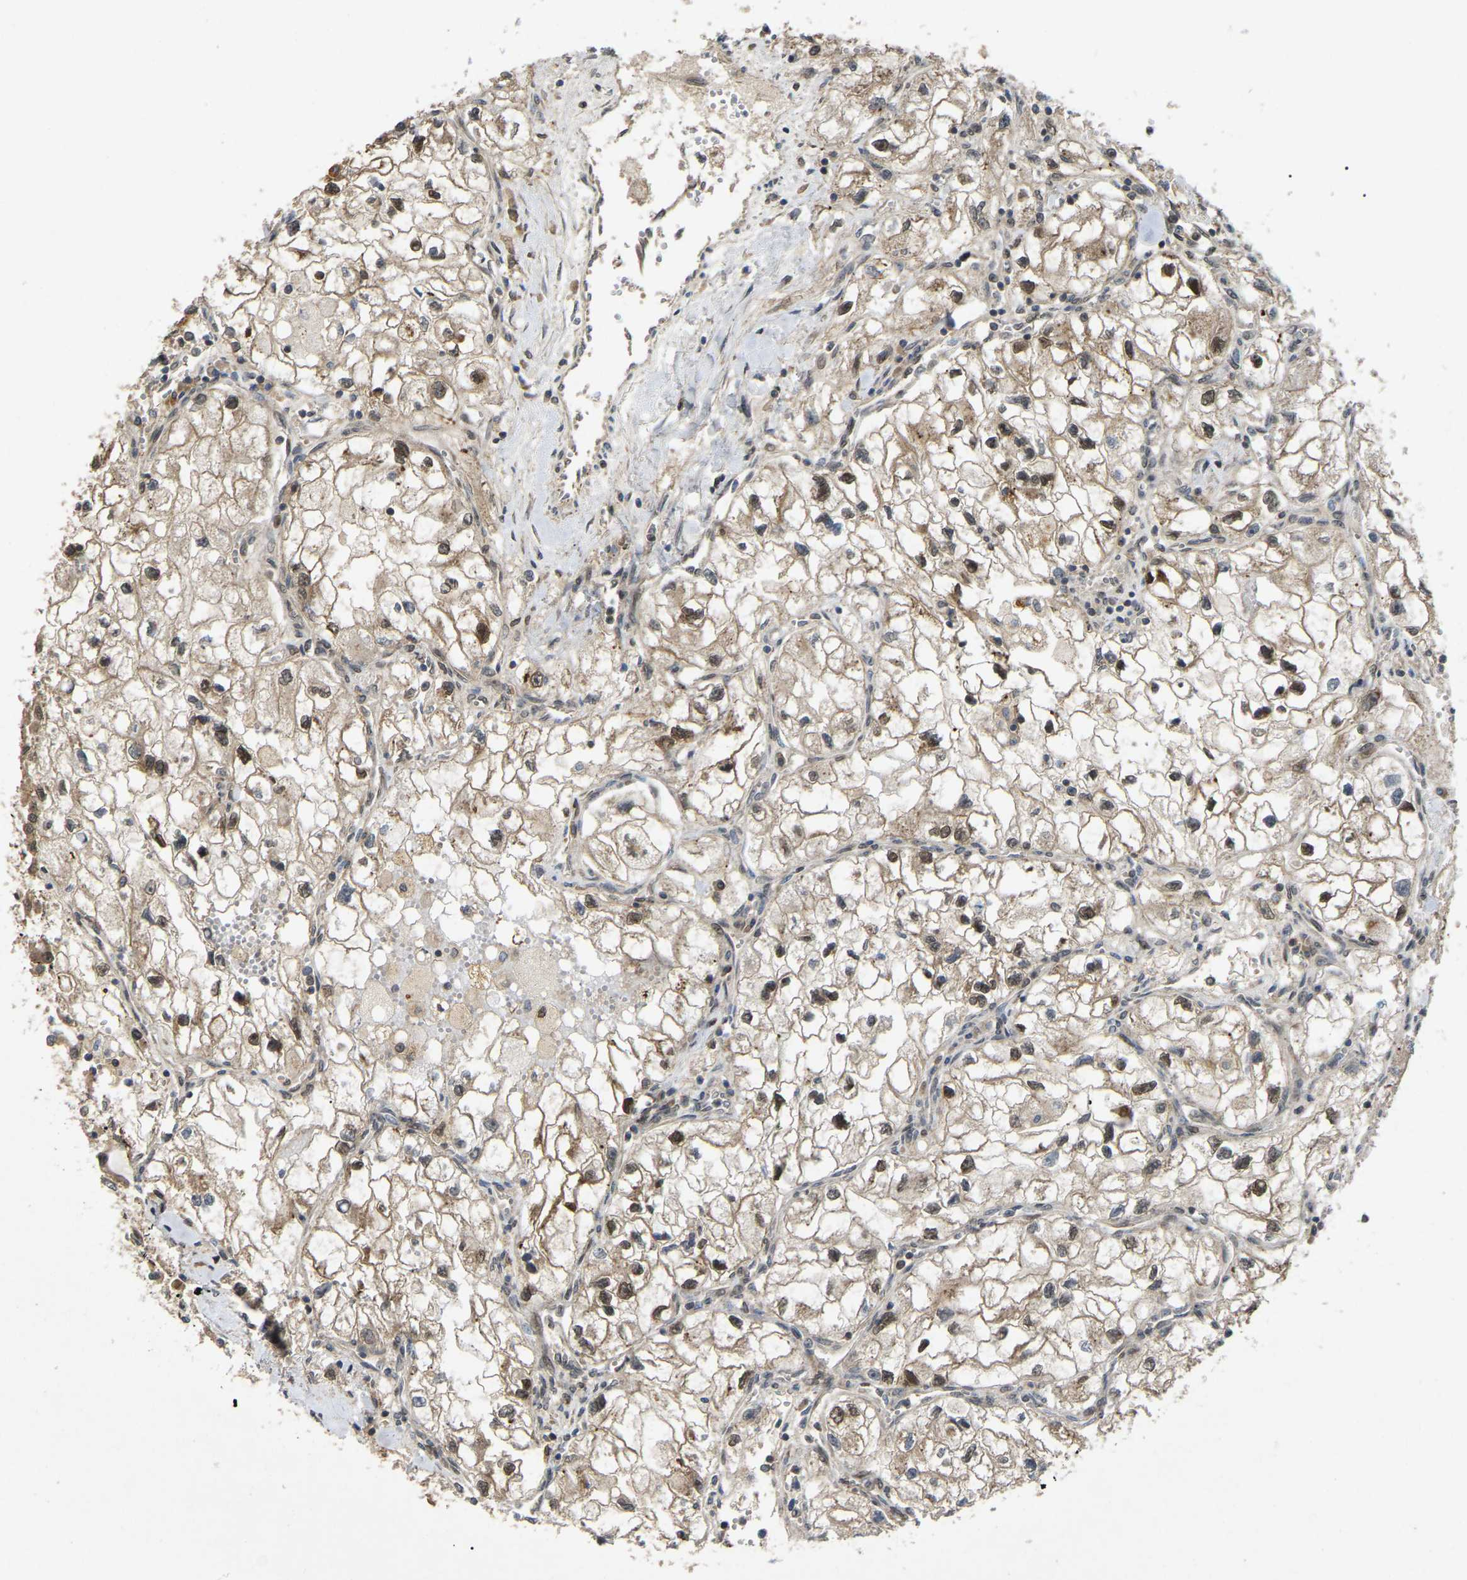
{"staining": {"intensity": "moderate", "quantity": ">75%", "location": "cytoplasmic/membranous,nuclear"}, "tissue": "renal cancer", "cell_type": "Tumor cells", "image_type": "cancer", "snomed": [{"axis": "morphology", "description": "Adenocarcinoma, NOS"}, {"axis": "topography", "description": "Kidney"}], "caption": "Adenocarcinoma (renal) was stained to show a protein in brown. There is medium levels of moderate cytoplasmic/membranous and nuclear positivity in approximately >75% of tumor cells. The staining is performed using DAB (3,3'-diaminobenzidine) brown chromogen to label protein expression. The nuclei are counter-stained blue using hematoxylin.", "gene": "KIAA1549", "patient": {"sex": "female", "age": 70}}